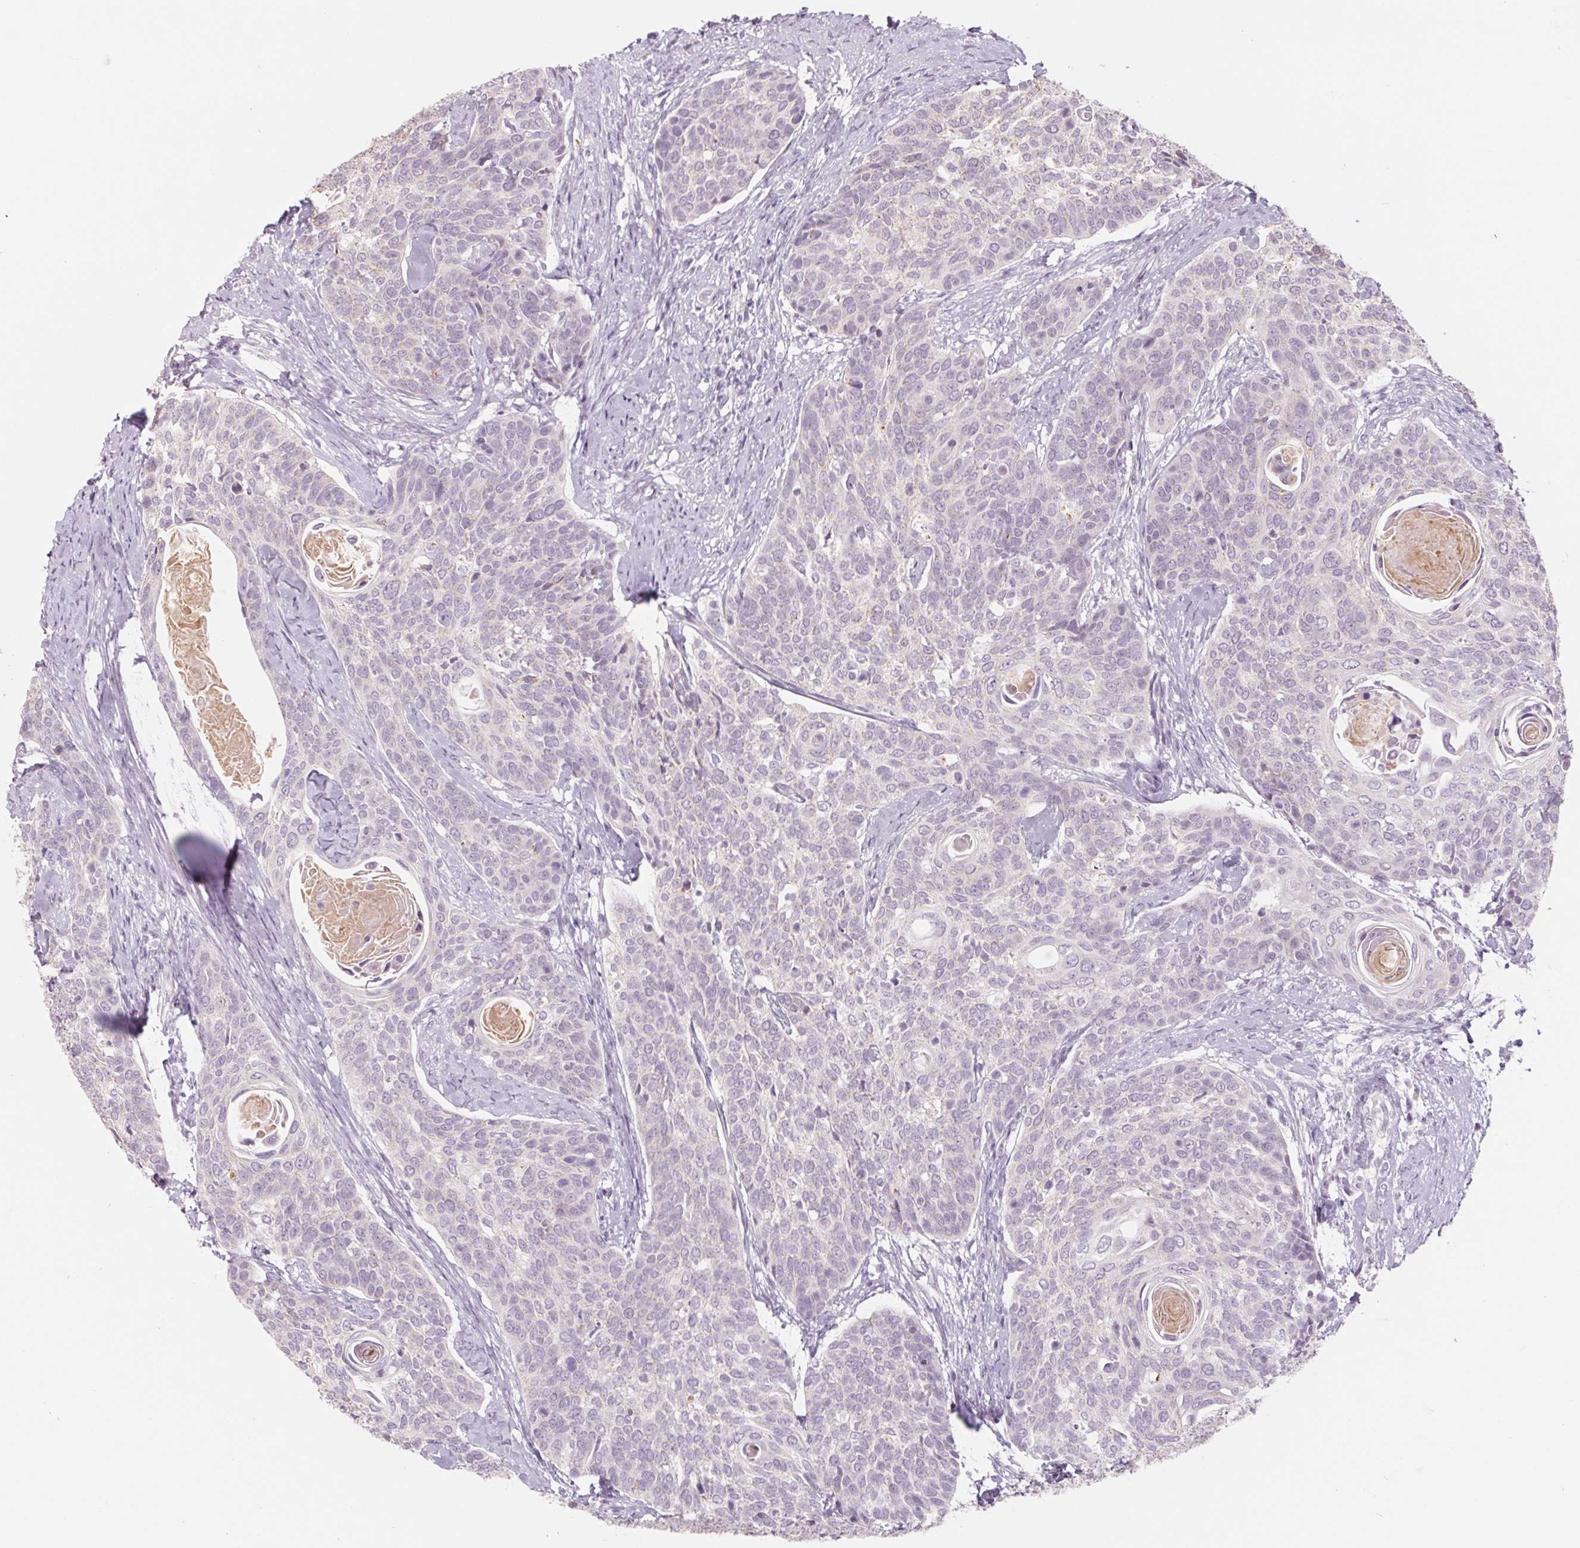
{"staining": {"intensity": "negative", "quantity": "none", "location": "none"}, "tissue": "cervical cancer", "cell_type": "Tumor cells", "image_type": "cancer", "snomed": [{"axis": "morphology", "description": "Squamous cell carcinoma, NOS"}, {"axis": "topography", "description": "Cervix"}], "caption": "The immunohistochemistry micrograph has no significant positivity in tumor cells of squamous cell carcinoma (cervical) tissue.", "gene": "POU1F1", "patient": {"sex": "female", "age": 69}}